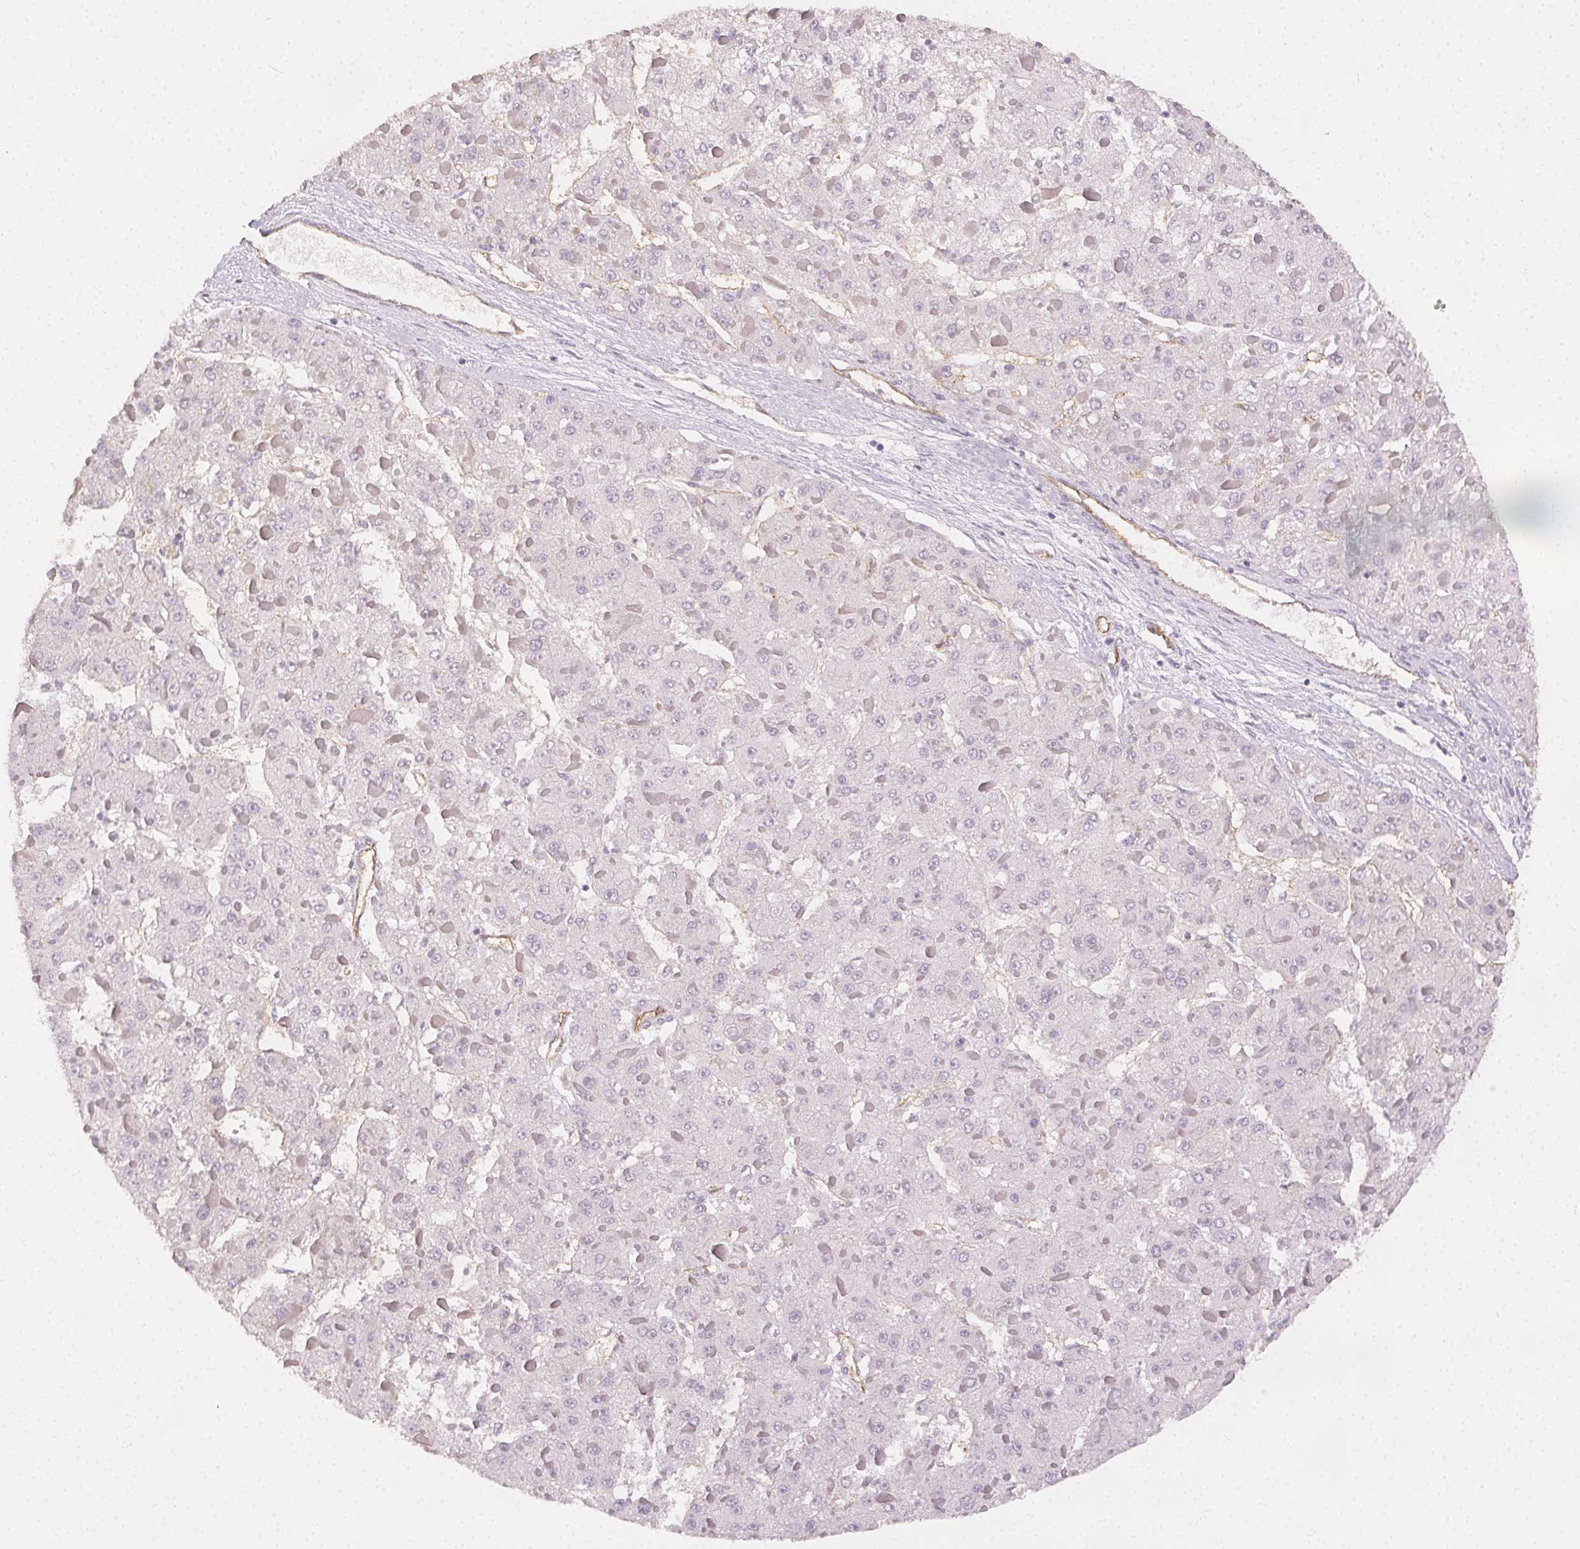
{"staining": {"intensity": "negative", "quantity": "none", "location": "none"}, "tissue": "liver cancer", "cell_type": "Tumor cells", "image_type": "cancer", "snomed": [{"axis": "morphology", "description": "Carcinoma, Hepatocellular, NOS"}, {"axis": "topography", "description": "Liver"}], "caption": "High power microscopy photomicrograph of an immunohistochemistry histopathology image of liver cancer (hepatocellular carcinoma), revealing no significant positivity in tumor cells.", "gene": "PODXL", "patient": {"sex": "female", "age": 73}}